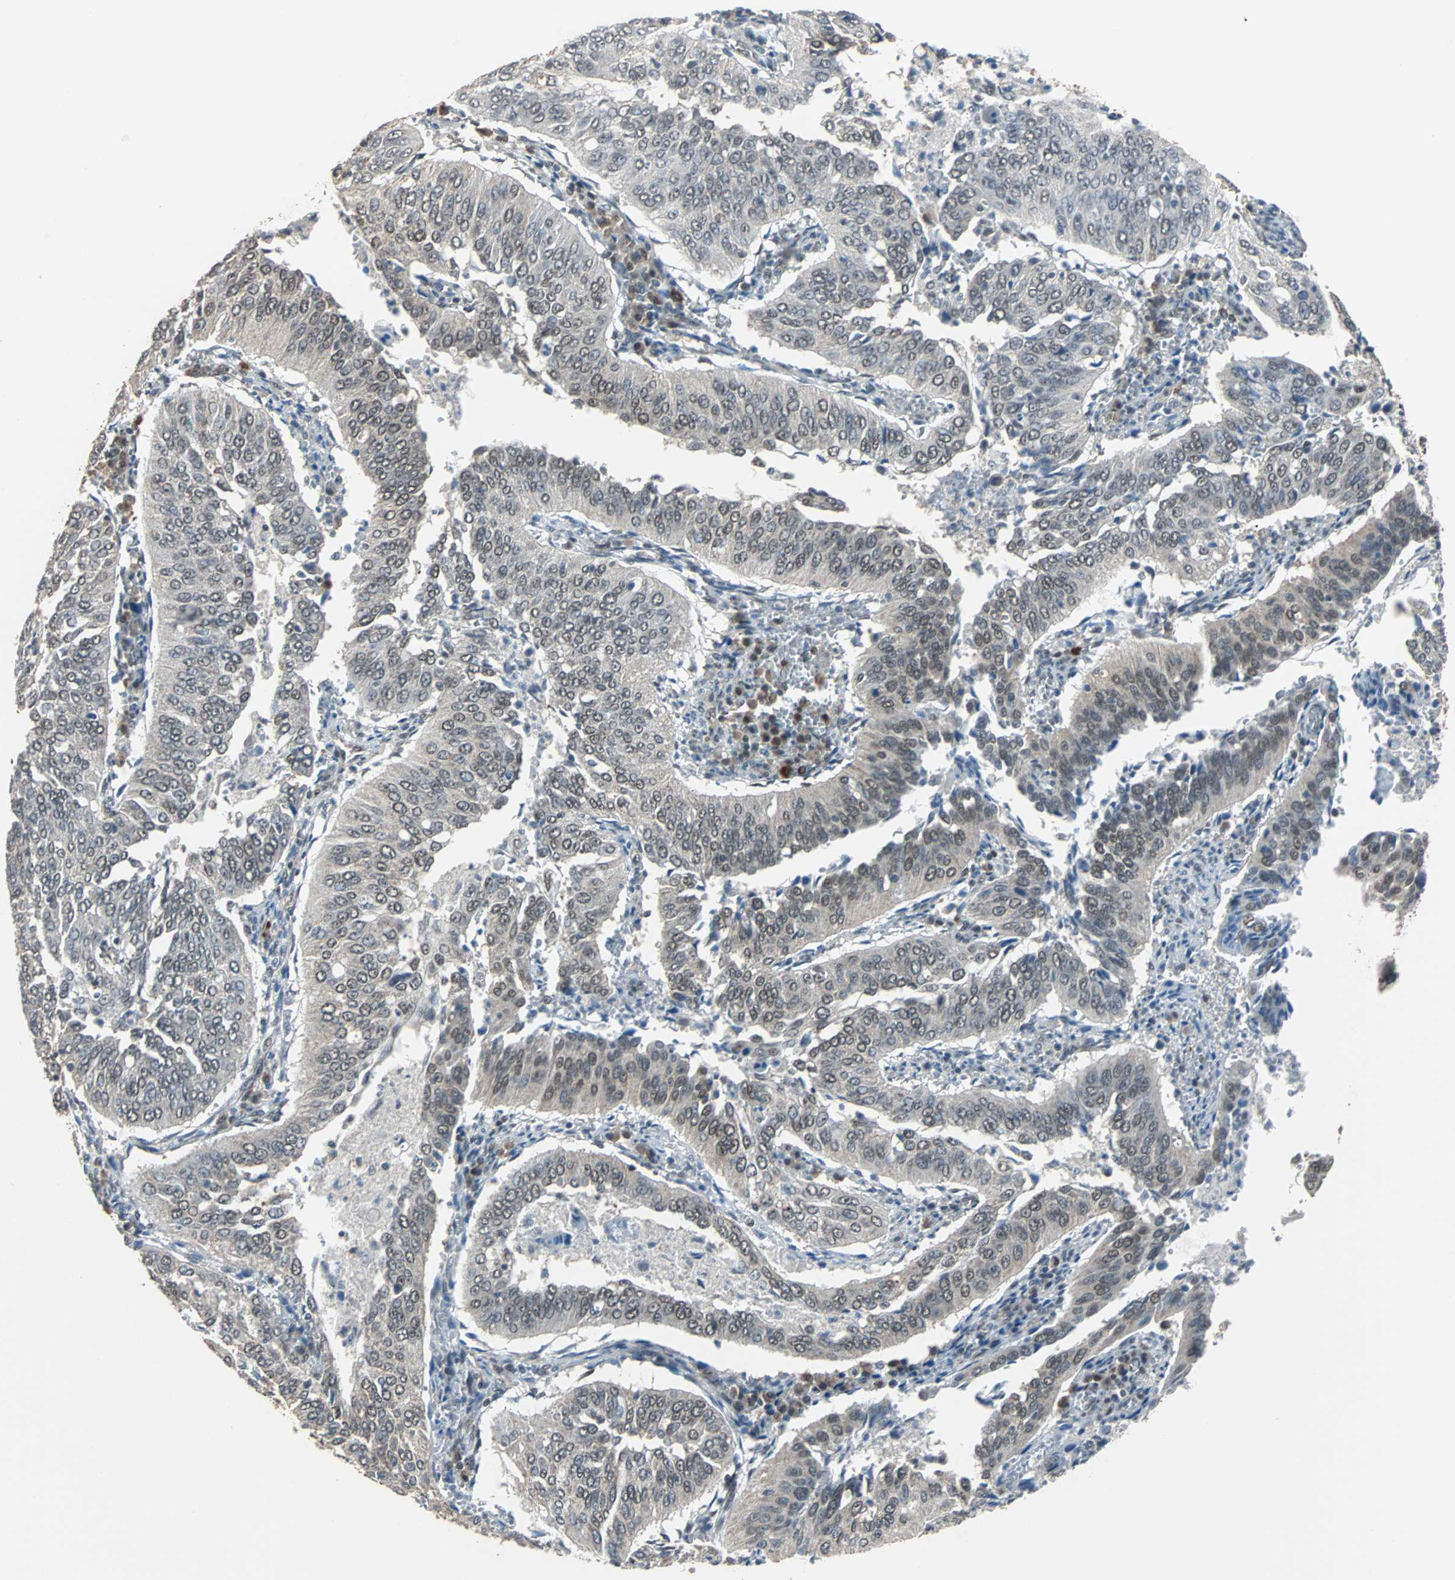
{"staining": {"intensity": "weak", "quantity": "25%-75%", "location": "nuclear"}, "tissue": "cervical cancer", "cell_type": "Tumor cells", "image_type": "cancer", "snomed": [{"axis": "morphology", "description": "Squamous cell carcinoma, NOS"}, {"axis": "topography", "description": "Cervix"}], "caption": "Weak nuclear expression is appreciated in approximately 25%-75% of tumor cells in cervical cancer (squamous cell carcinoma). (brown staining indicates protein expression, while blue staining denotes nuclei).", "gene": "ZHX2", "patient": {"sex": "female", "age": 39}}